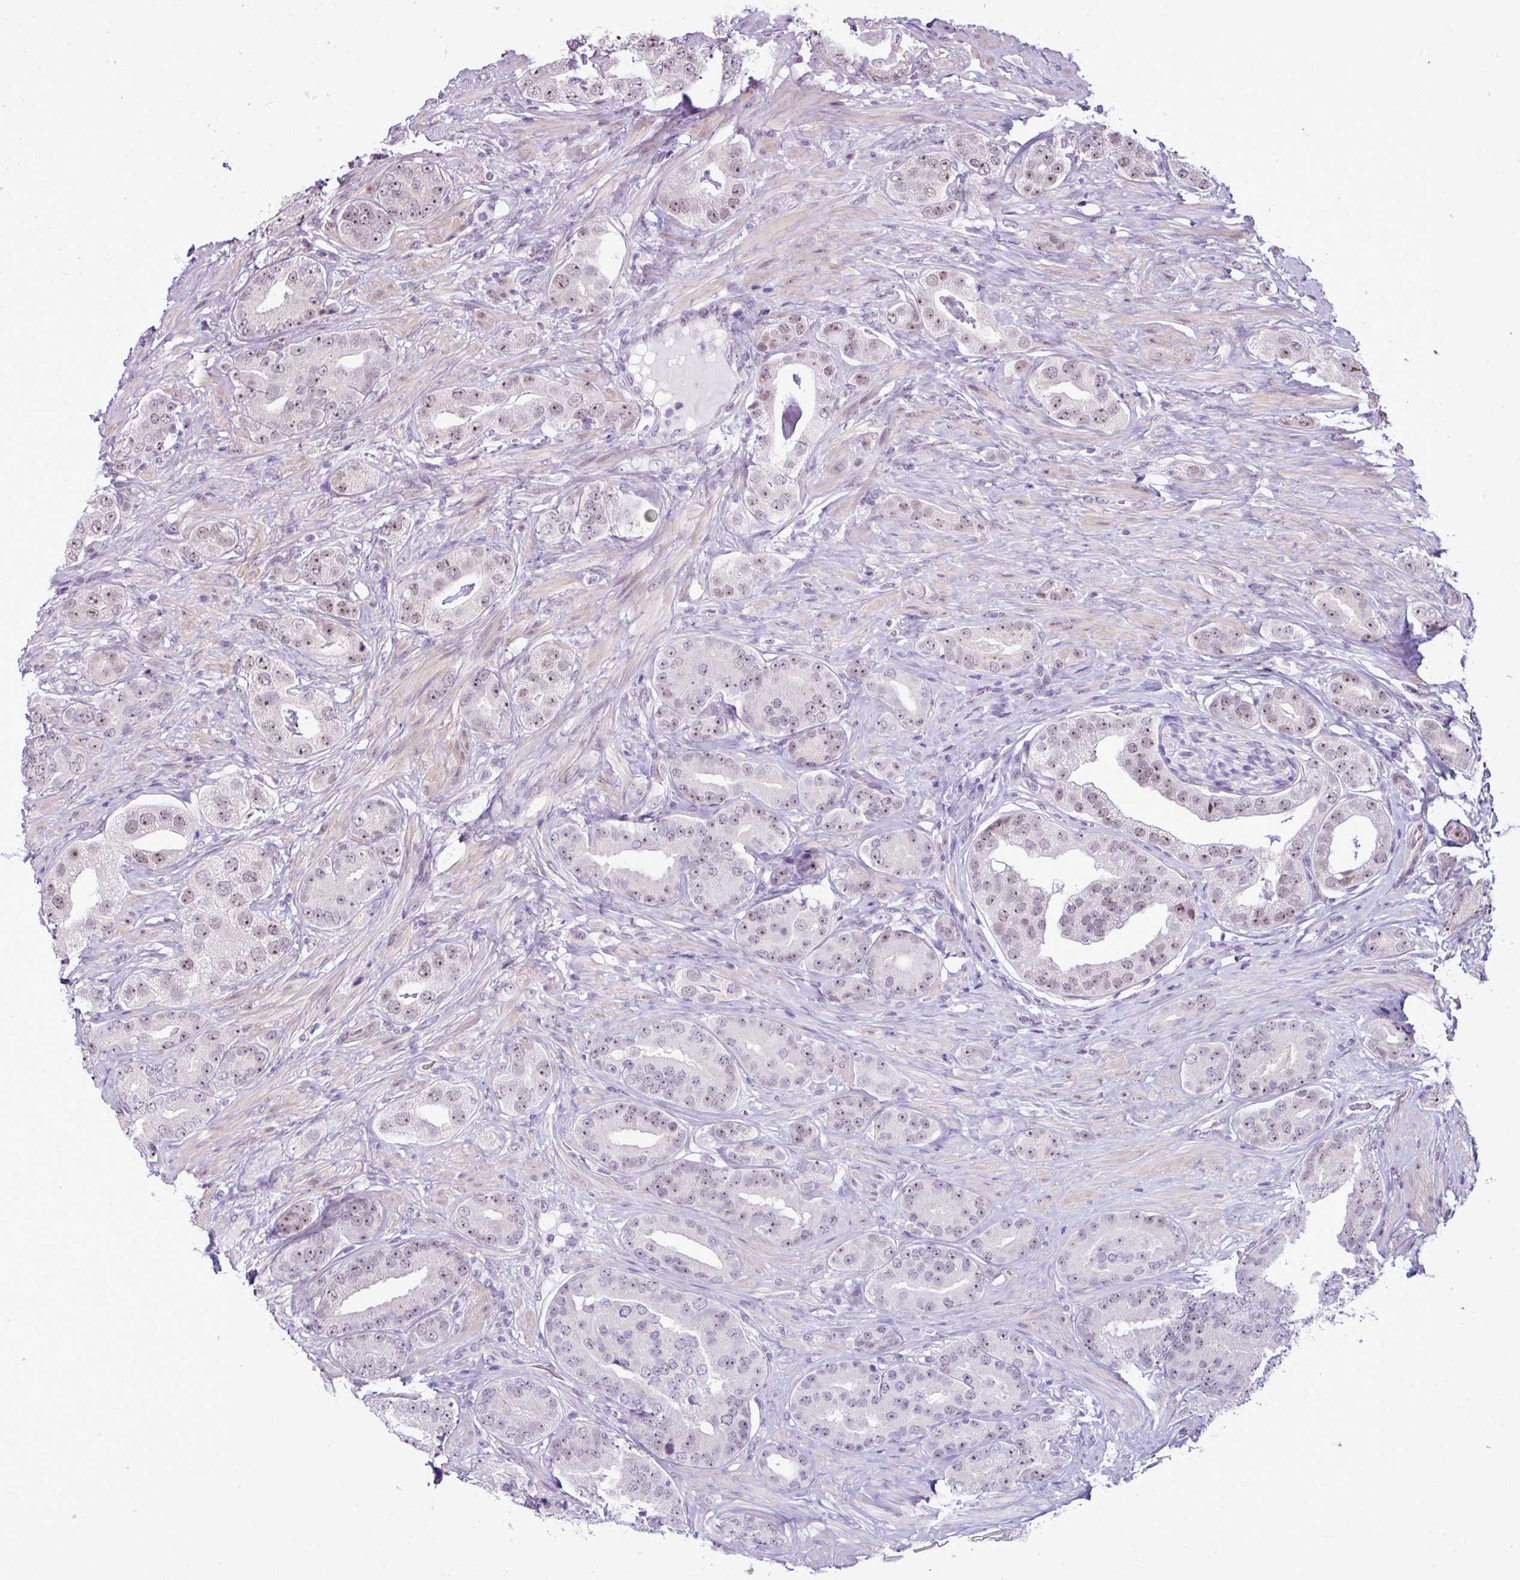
{"staining": {"intensity": "weak", "quantity": "25%-75%", "location": "nuclear"}, "tissue": "prostate cancer", "cell_type": "Tumor cells", "image_type": "cancer", "snomed": [{"axis": "morphology", "description": "Adenocarcinoma, High grade"}, {"axis": "topography", "description": "Prostate"}], "caption": "A micrograph of human prostate cancer (high-grade adenocarcinoma) stained for a protein reveals weak nuclear brown staining in tumor cells.", "gene": "UTP18", "patient": {"sex": "male", "age": 63}}